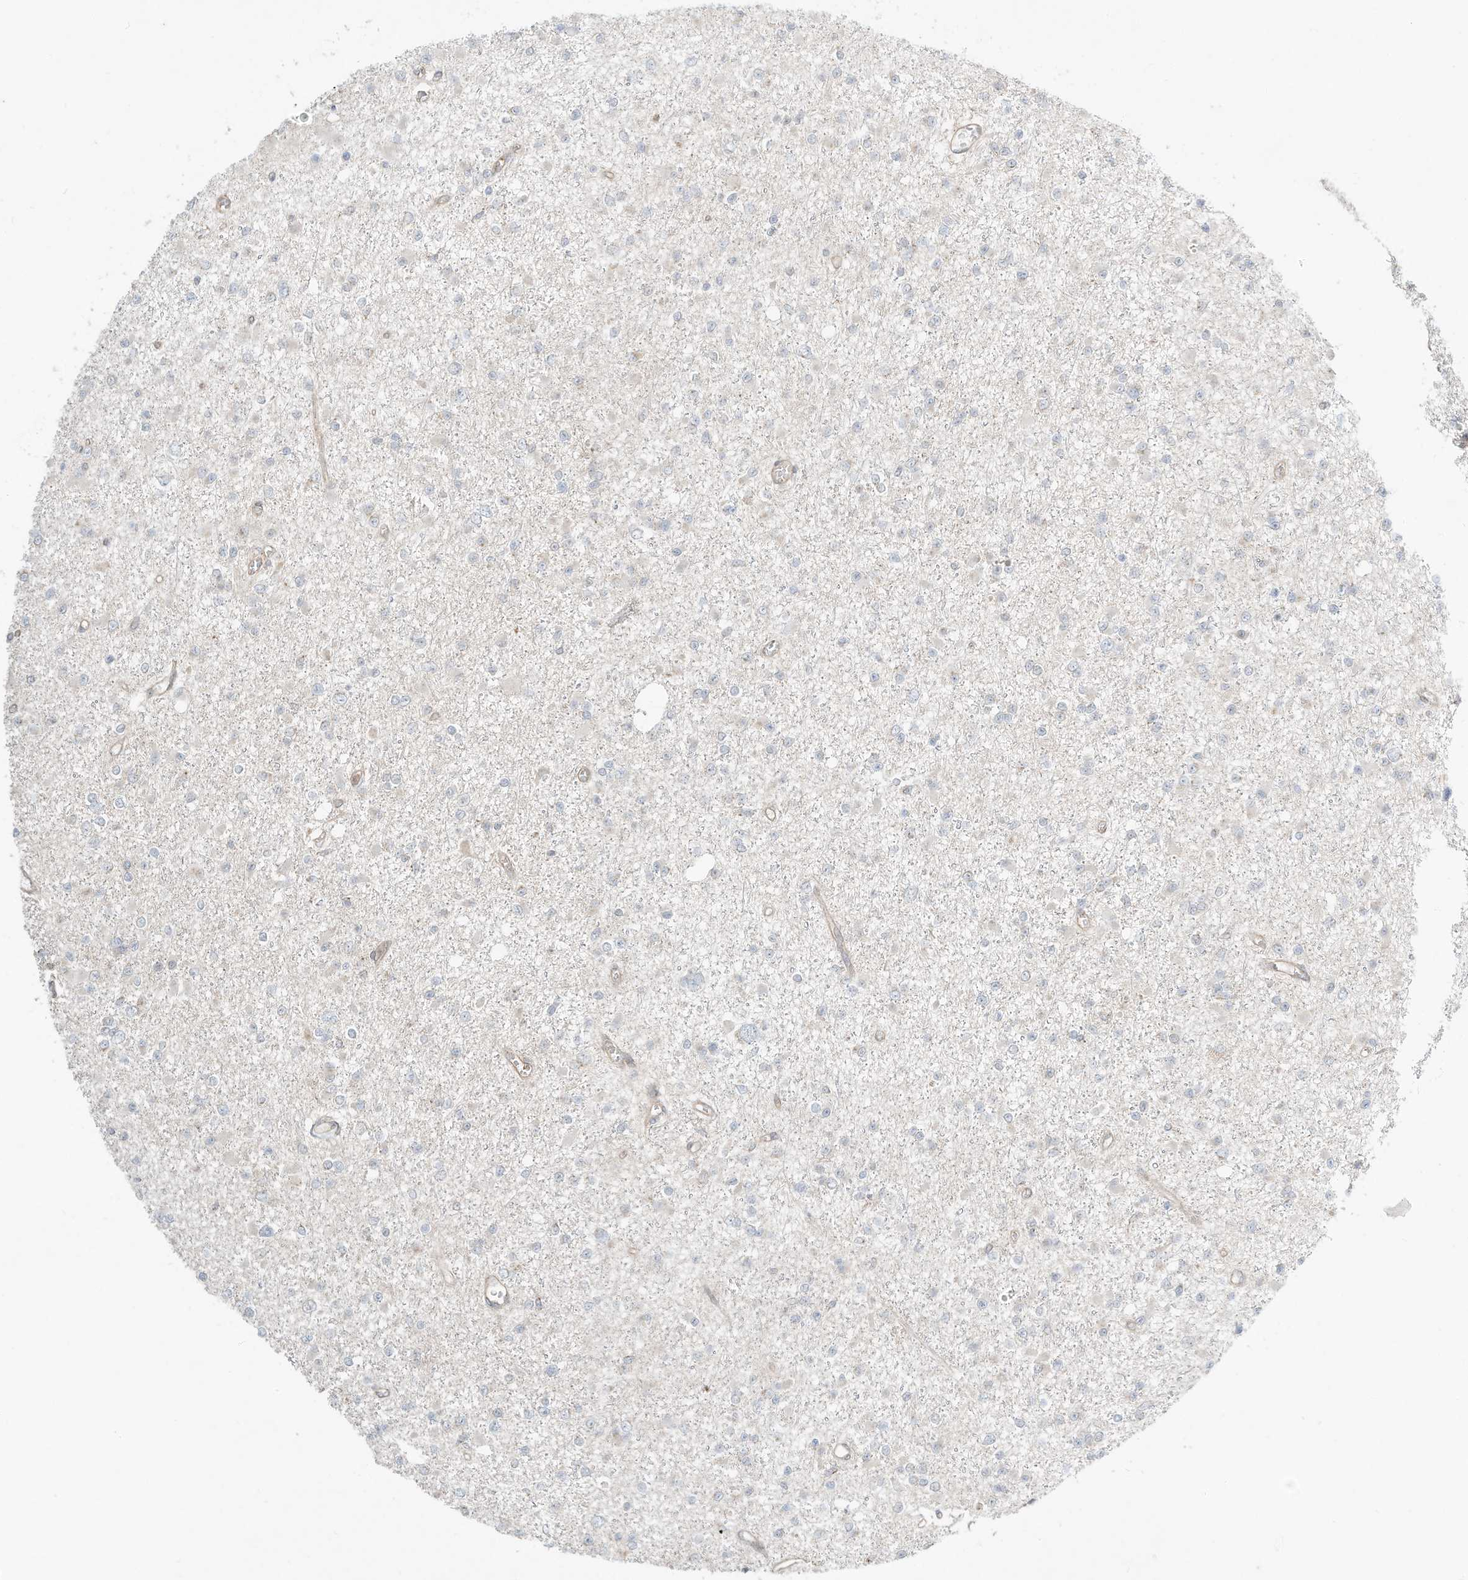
{"staining": {"intensity": "negative", "quantity": "none", "location": "none"}, "tissue": "glioma", "cell_type": "Tumor cells", "image_type": "cancer", "snomed": [{"axis": "morphology", "description": "Glioma, malignant, Low grade"}, {"axis": "topography", "description": "Brain"}], "caption": "Glioma was stained to show a protein in brown. There is no significant expression in tumor cells.", "gene": "CUX1", "patient": {"sex": "female", "age": 22}}